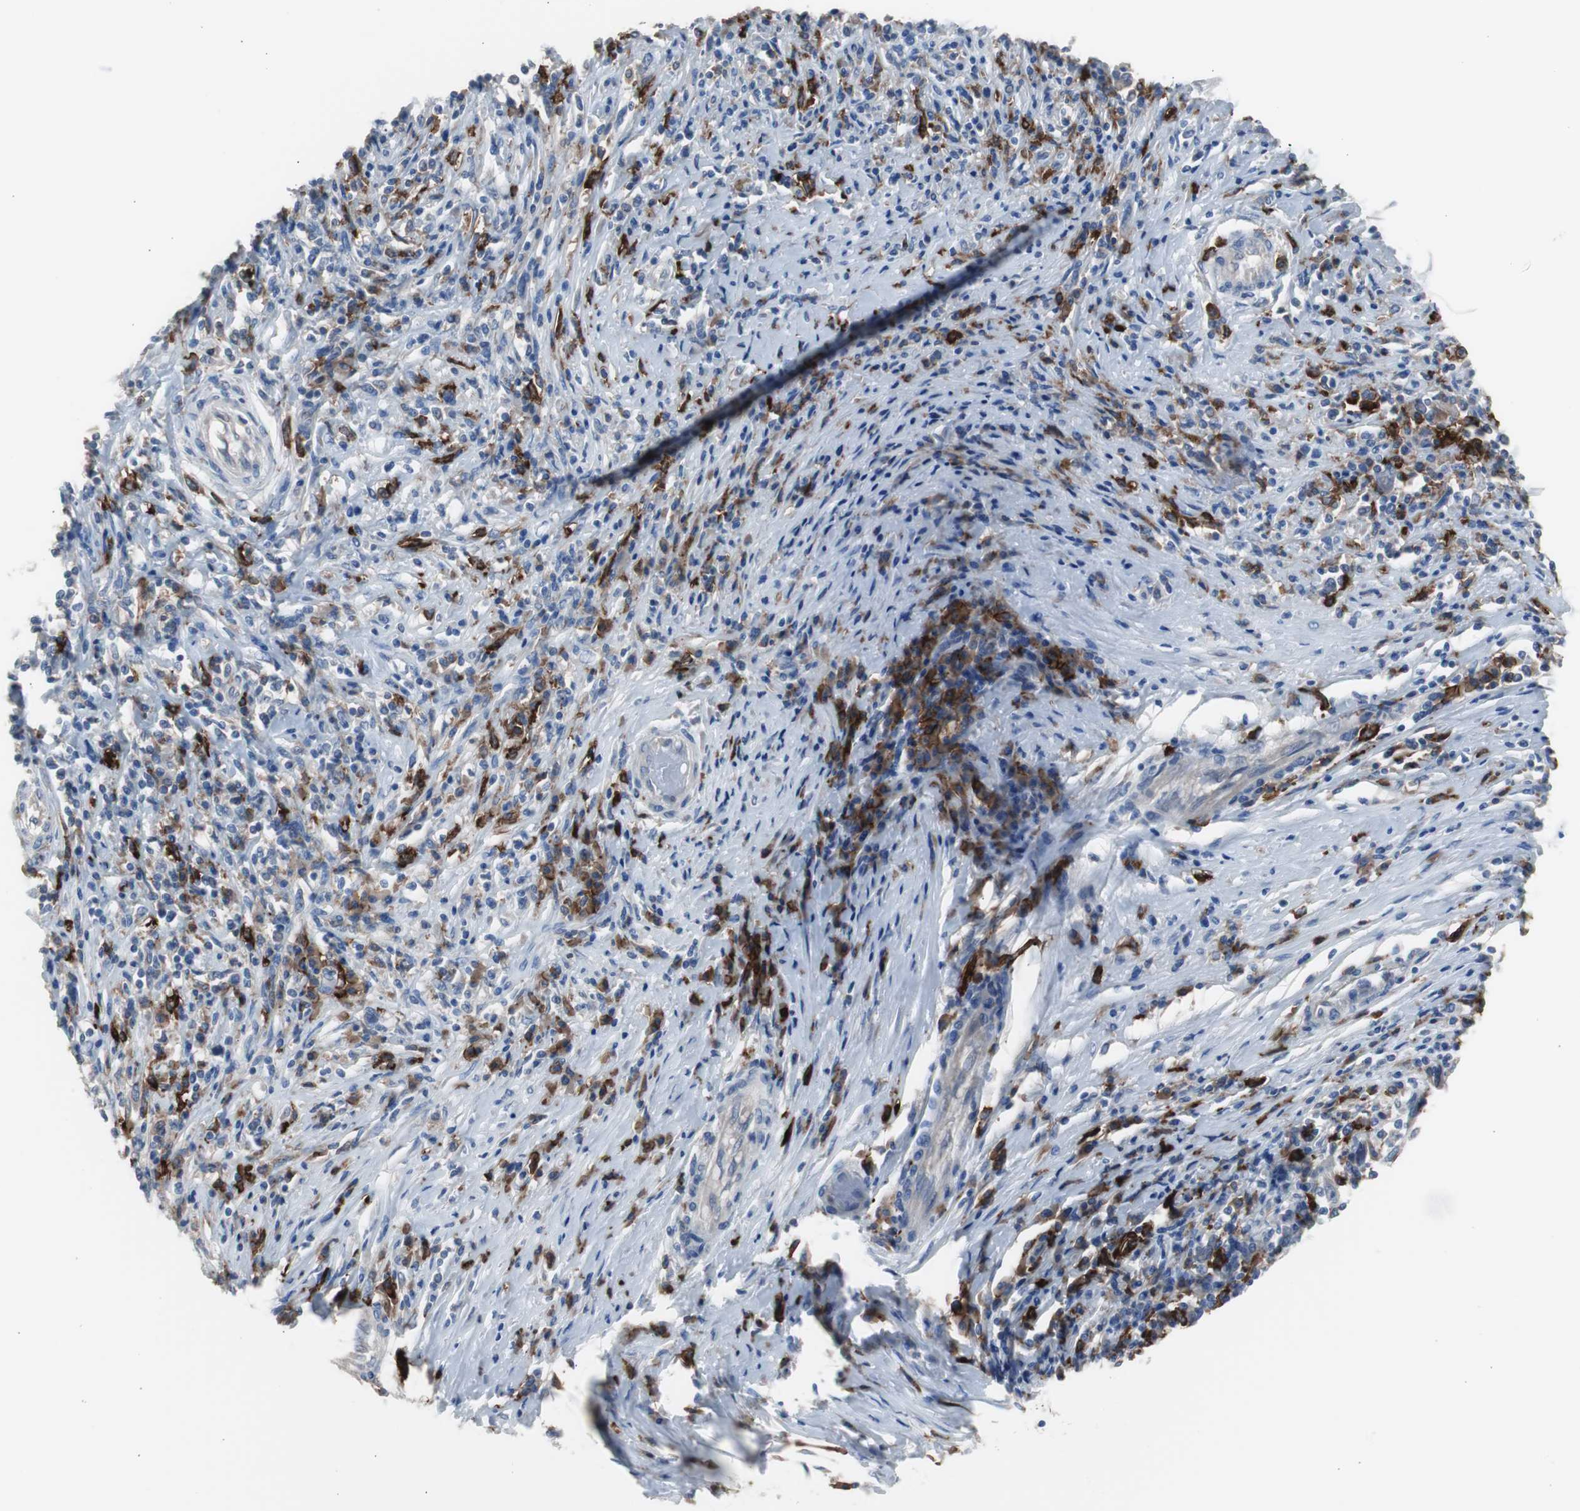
{"staining": {"intensity": "negative", "quantity": "none", "location": "none"}, "tissue": "melanoma", "cell_type": "Tumor cells", "image_type": "cancer", "snomed": [{"axis": "morphology", "description": "Malignant melanoma, Metastatic site"}, {"axis": "topography", "description": "Lymph node"}], "caption": "Photomicrograph shows no protein positivity in tumor cells of malignant melanoma (metastatic site) tissue.", "gene": "FCGR2B", "patient": {"sex": "male", "age": 61}}